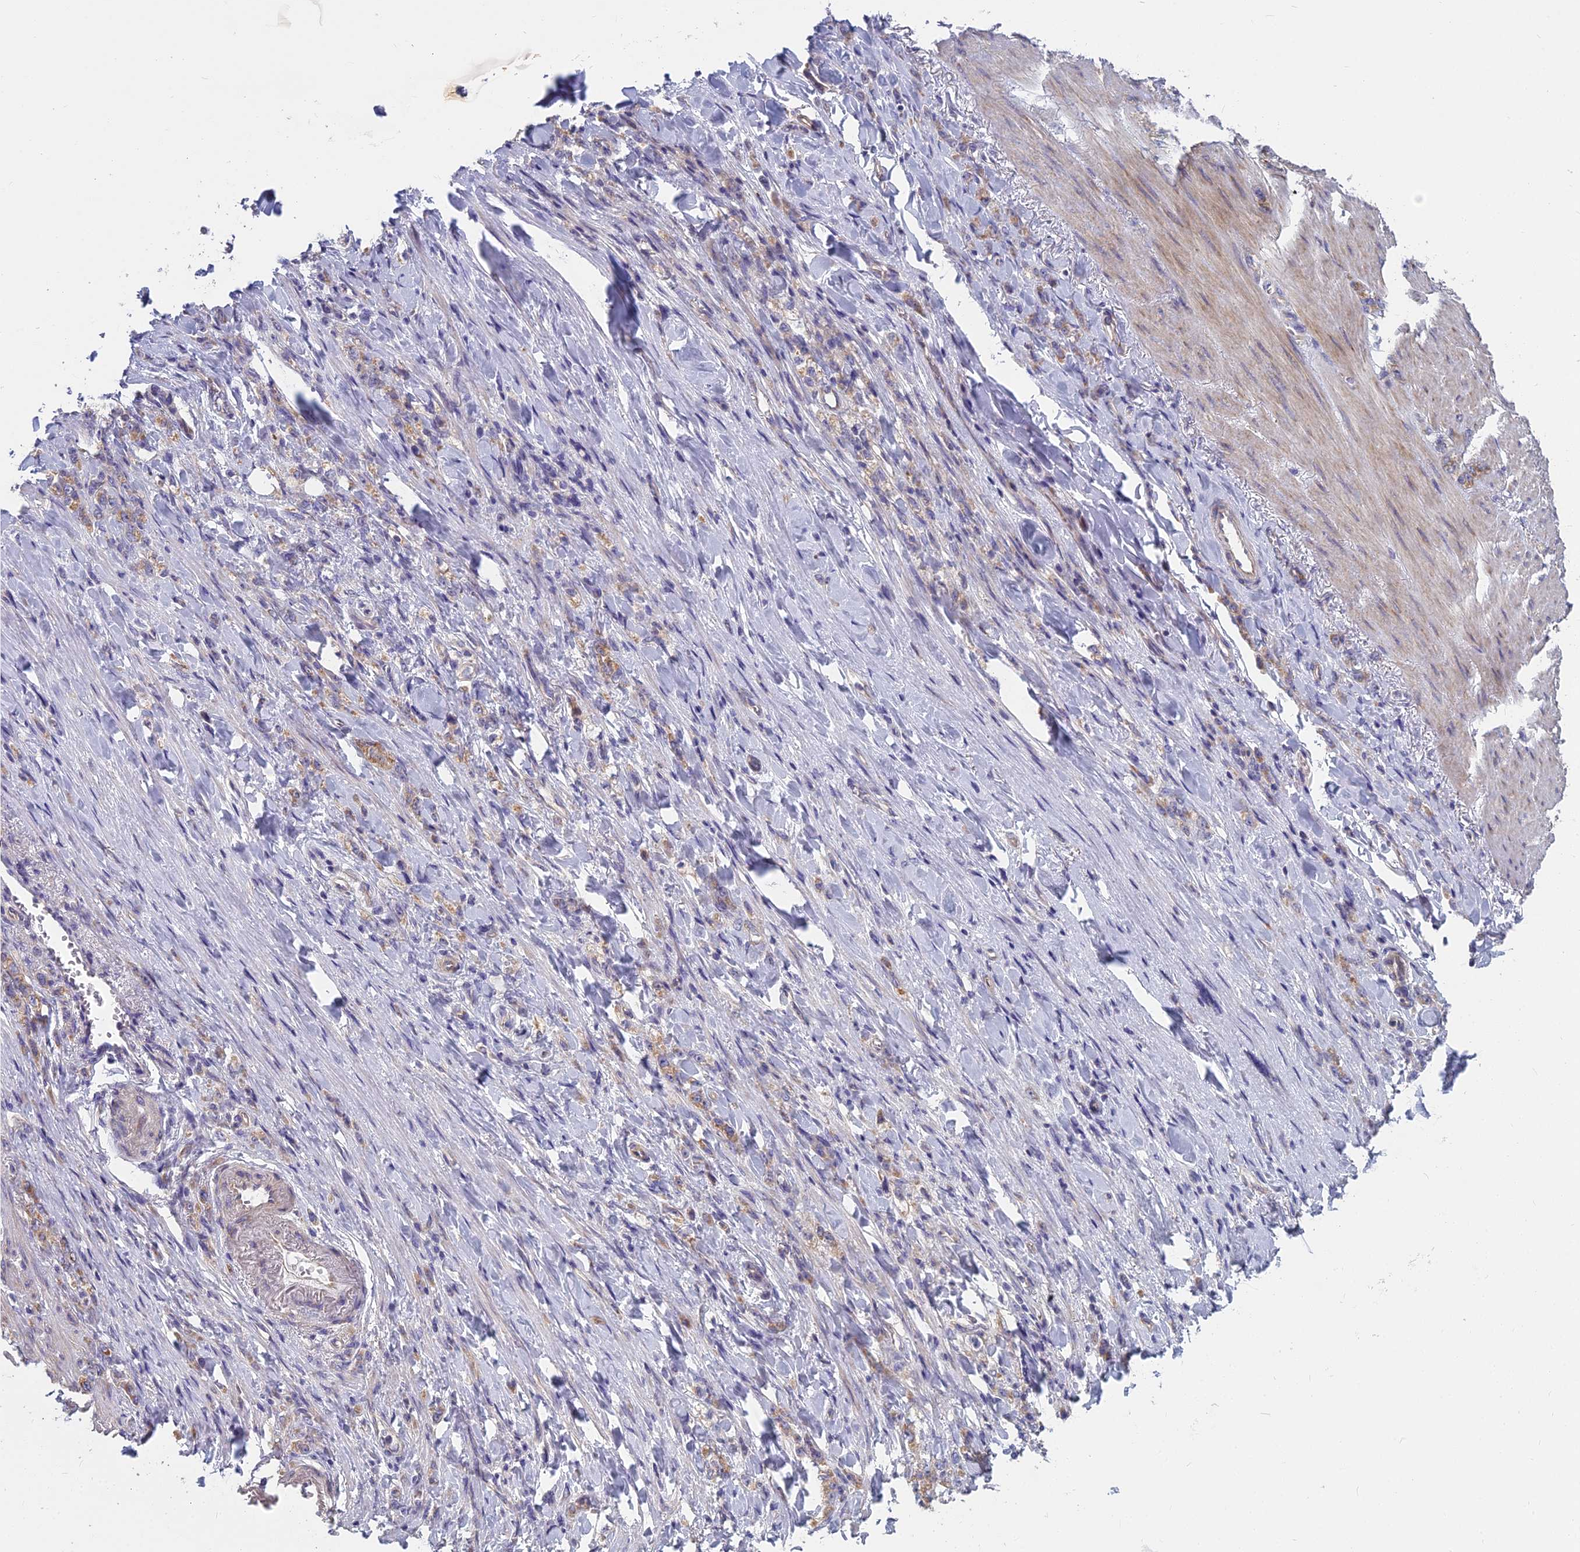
{"staining": {"intensity": "weak", "quantity": ">75%", "location": "cytoplasmic/membranous"}, "tissue": "stomach cancer", "cell_type": "Tumor cells", "image_type": "cancer", "snomed": [{"axis": "morphology", "description": "Normal tissue, NOS"}, {"axis": "morphology", "description": "Adenocarcinoma, NOS"}, {"axis": "topography", "description": "Stomach"}], "caption": "Protein staining of stomach cancer (adenocarcinoma) tissue displays weak cytoplasmic/membranous expression in approximately >75% of tumor cells.", "gene": "COX20", "patient": {"sex": "male", "age": 82}}